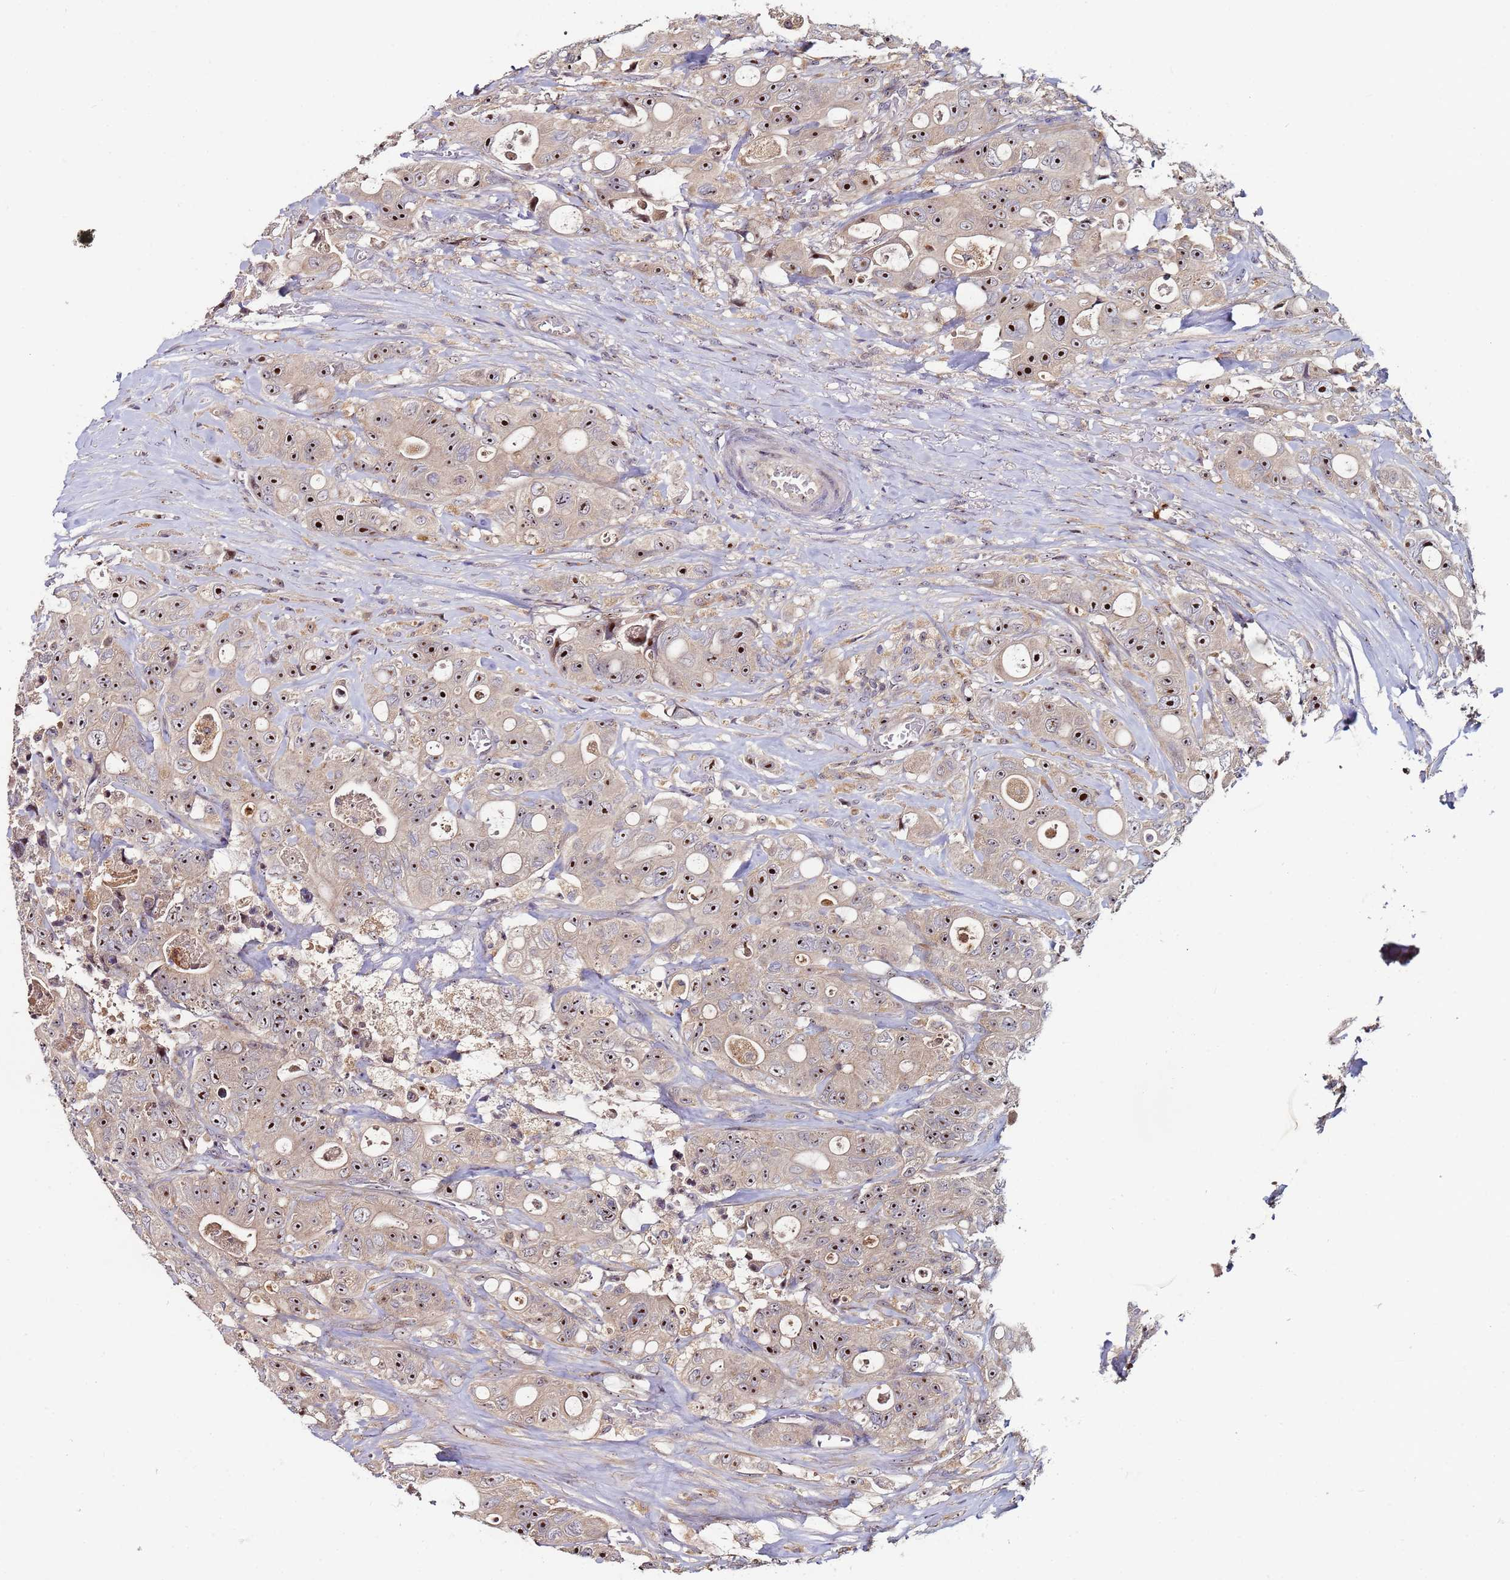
{"staining": {"intensity": "strong", "quantity": ">75%", "location": "nuclear"}, "tissue": "colorectal cancer", "cell_type": "Tumor cells", "image_type": "cancer", "snomed": [{"axis": "morphology", "description": "Adenocarcinoma, NOS"}, {"axis": "topography", "description": "Colon"}], "caption": "Immunohistochemistry (IHC) photomicrograph of neoplastic tissue: colorectal cancer stained using IHC shows high levels of strong protein expression localized specifically in the nuclear of tumor cells, appearing as a nuclear brown color.", "gene": "KRI1", "patient": {"sex": "female", "age": 46}}